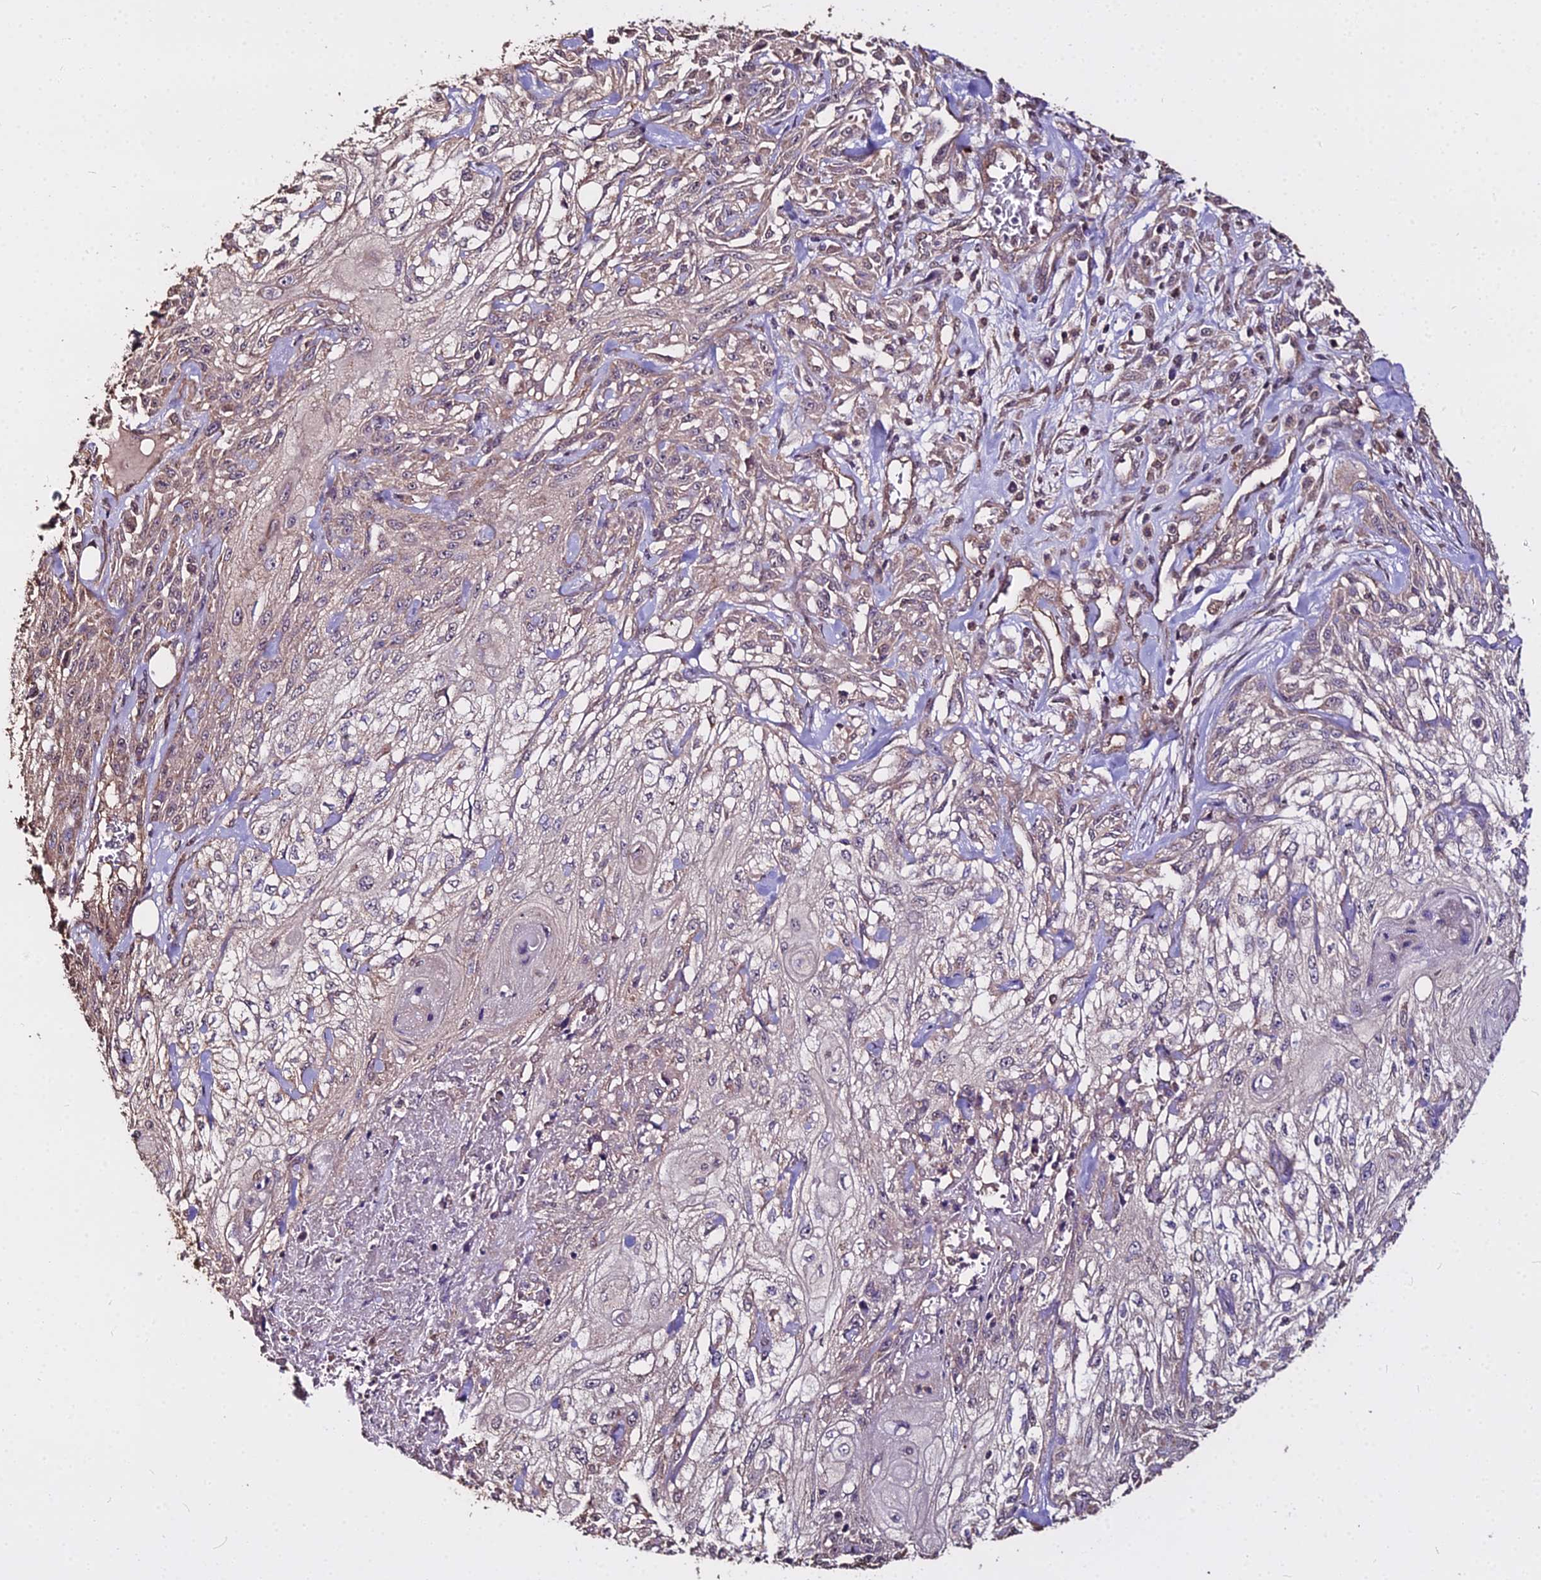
{"staining": {"intensity": "weak", "quantity": "25%-75%", "location": "cytoplasmic/membranous,nuclear"}, "tissue": "skin cancer", "cell_type": "Tumor cells", "image_type": "cancer", "snomed": [{"axis": "morphology", "description": "Squamous cell carcinoma, NOS"}, {"axis": "morphology", "description": "Squamous cell carcinoma, metastatic, NOS"}, {"axis": "topography", "description": "Skin"}, {"axis": "topography", "description": "Lymph node"}], "caption": "Immunohistochemical staining of skin cancer (metastatic squamous cell carcinoma) displays weak cytoplasmic/membranous and nuclear protein expression in approximately 25%-75% of tumor cells.", "gene": "METTL13", "patient": {"sex": "male", "age": 75}}